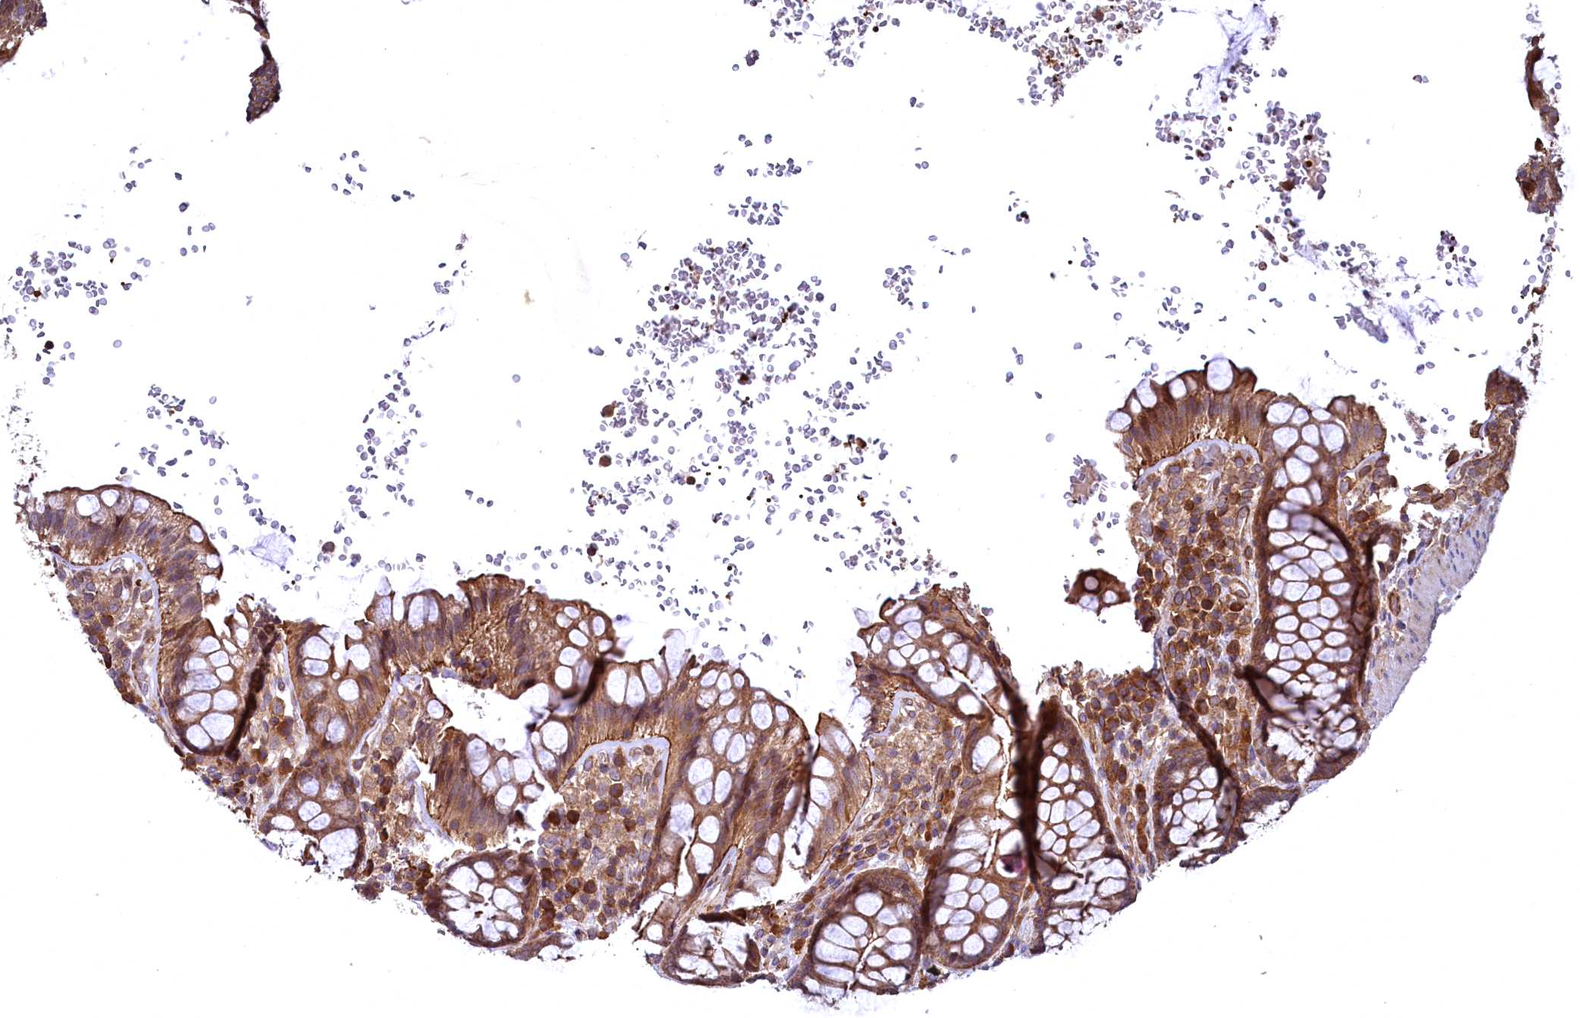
{"staining": {"intensity": "strong", "quantity": ">75%", "location": "cytoplasmic/membranous"}, "tissue": "rectum", "cell_type": "Glandular cells", "image_type": "normal", "snomed": [{"axis": "morphology", "description": "Normal tissue, NOS"}, {"axis": "topography", "description": "Rectum"}], "caption": "Benign rectum displays strong cytoplasmic/membranous positivity in approximately >75% of glandular cells (Stains: DAB (3,3'-diaminobenzidine) in brown, nuclei in blue, Microscopy: brightfield microscopy at high magnification)..", "gene": "SVIP", "patient": {"sex": "male", "age": 83}}